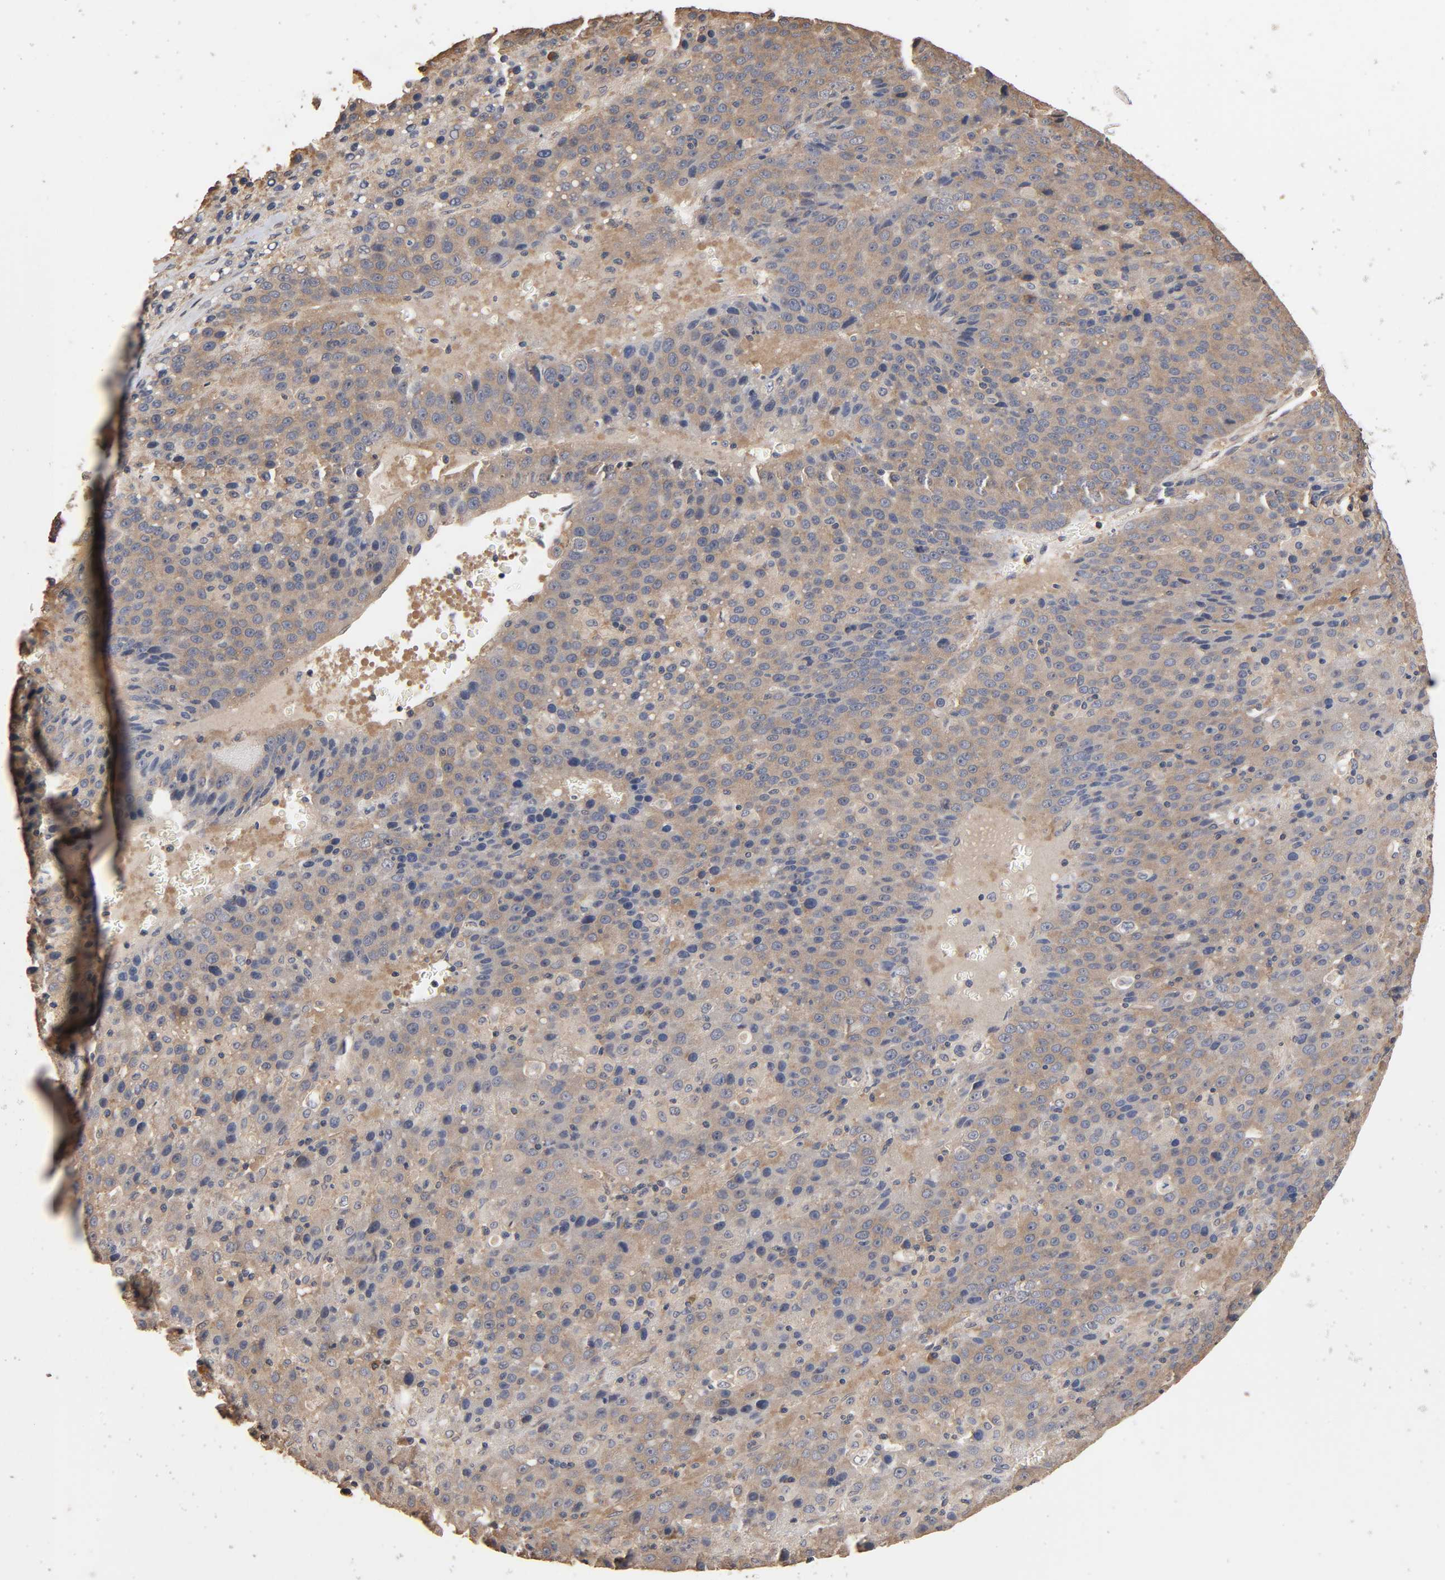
{"staining": {"intensity": "weak", "quantity": ">75%", "location": "cytoplasmic/membranous"}, "tissue": "liver cancer", "cell_type": "Tumor cells", "image_type": "cancer", "snomed": [{"axis": "morphology", "description": "Carcinoma, Hepatocellular, NOS"}, {"axis": "topography", "description": "Liver"}], "caption": "An image of human liver cancer (hepatocellular carcinoma) stained for a protein demonstrates weak cytoplasmic/membranous brown staining in tumor cells.", "gene": "ARHGEF7", "patient": {"sex": "female", "age": 53}}